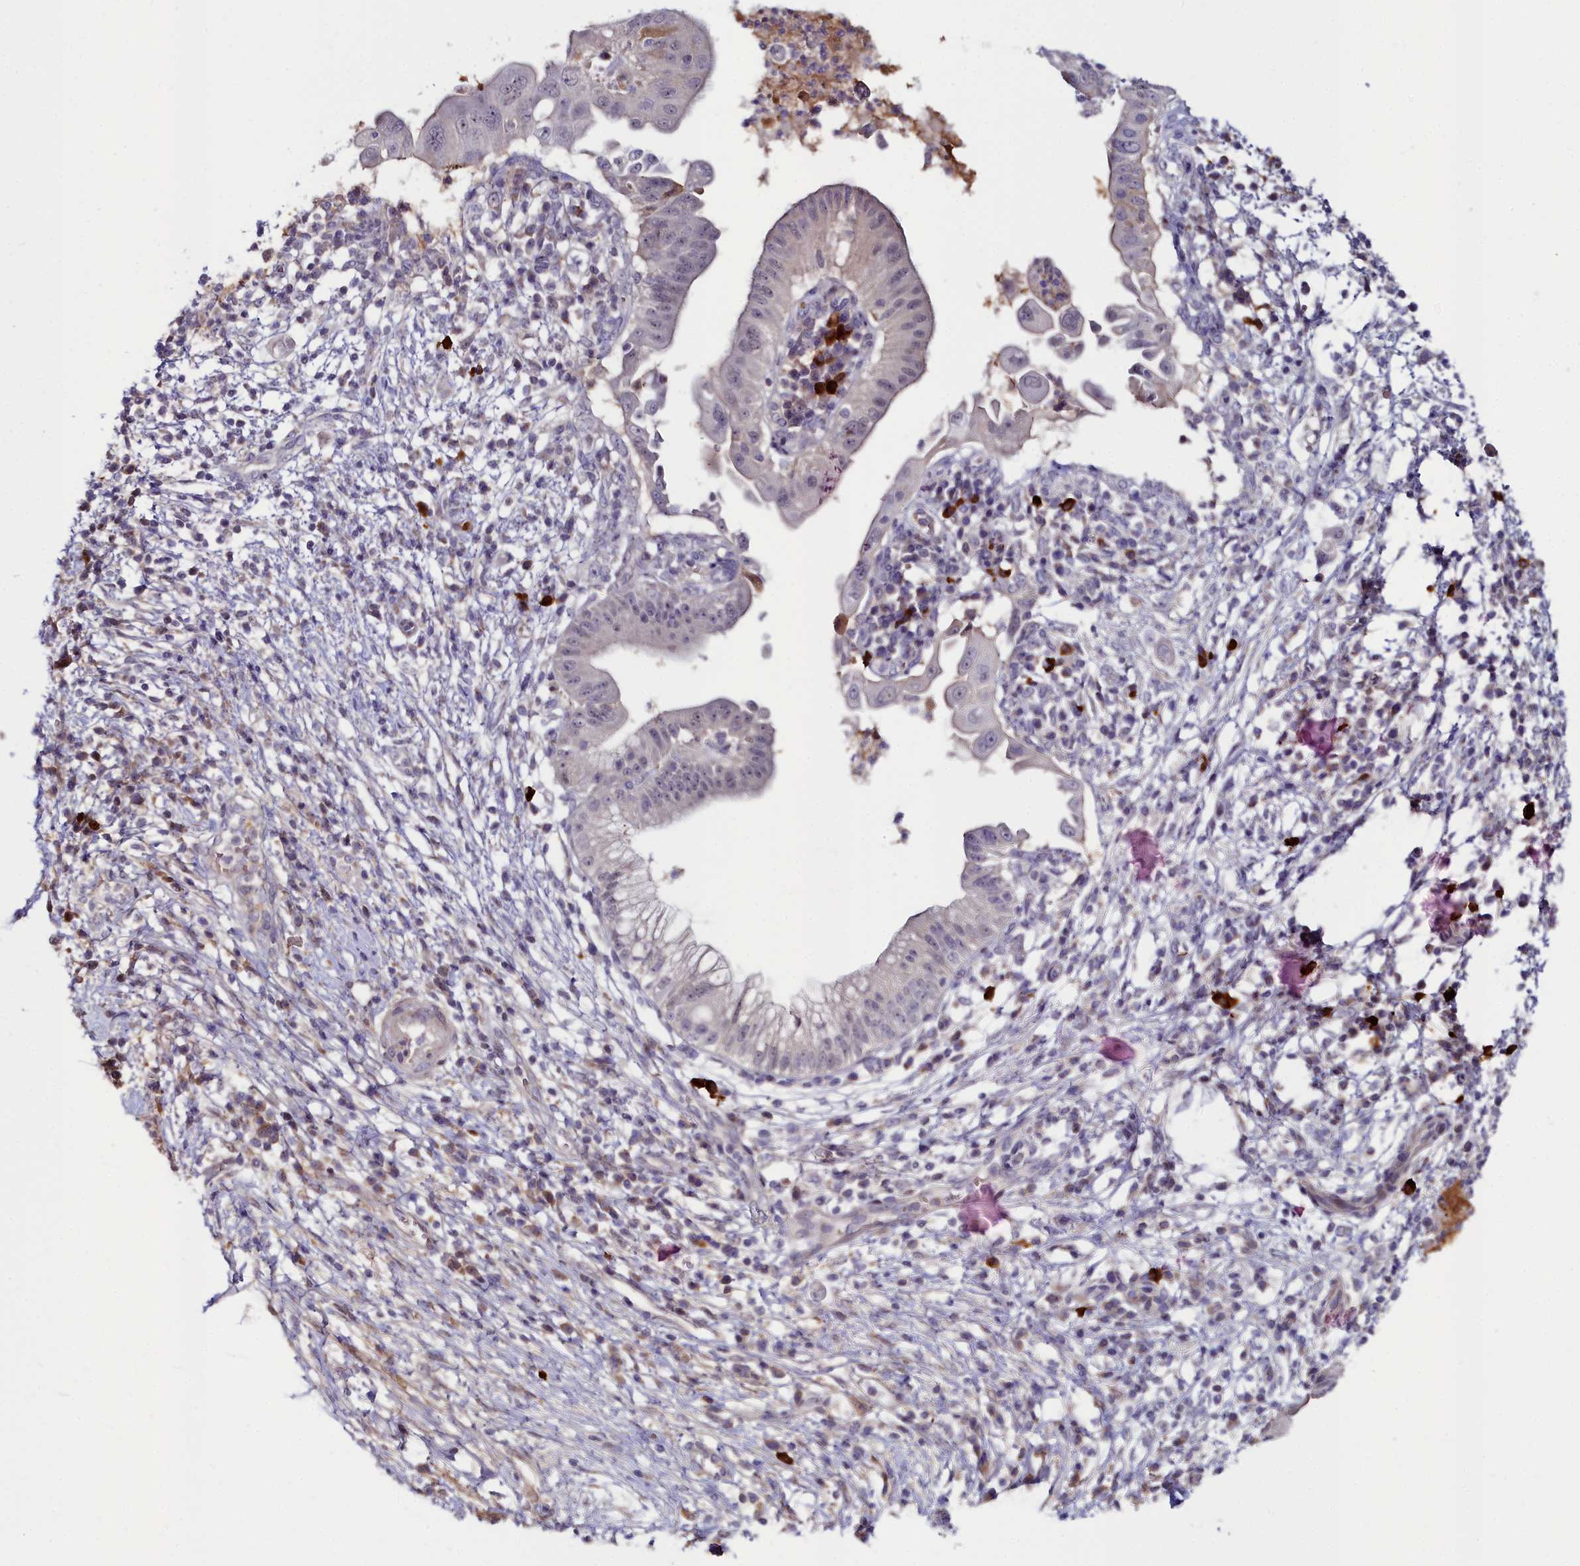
{"staining": {"intensity": "negative", "quantity": "none", "location": "none"}, "tissue": "pancreatic cancer", "cell_type": "Tumor cells", "image_type": "cancer", "snomed": [{"axis": "morphology", "description": "Adenocarcinoma, NOS"}, {"axis": "topography", "description": "Pancreas"}], "caption": "A photomicrograph of human pancreatic cancer (adenocarcinoma) is negative for staining in tumor cells. The staining is performed using DAB brown chromogen with nuclei counter-stained in using hematoxylin.", "gene": "KCTD18", "patient": {"sex": "male", "age": 68}}